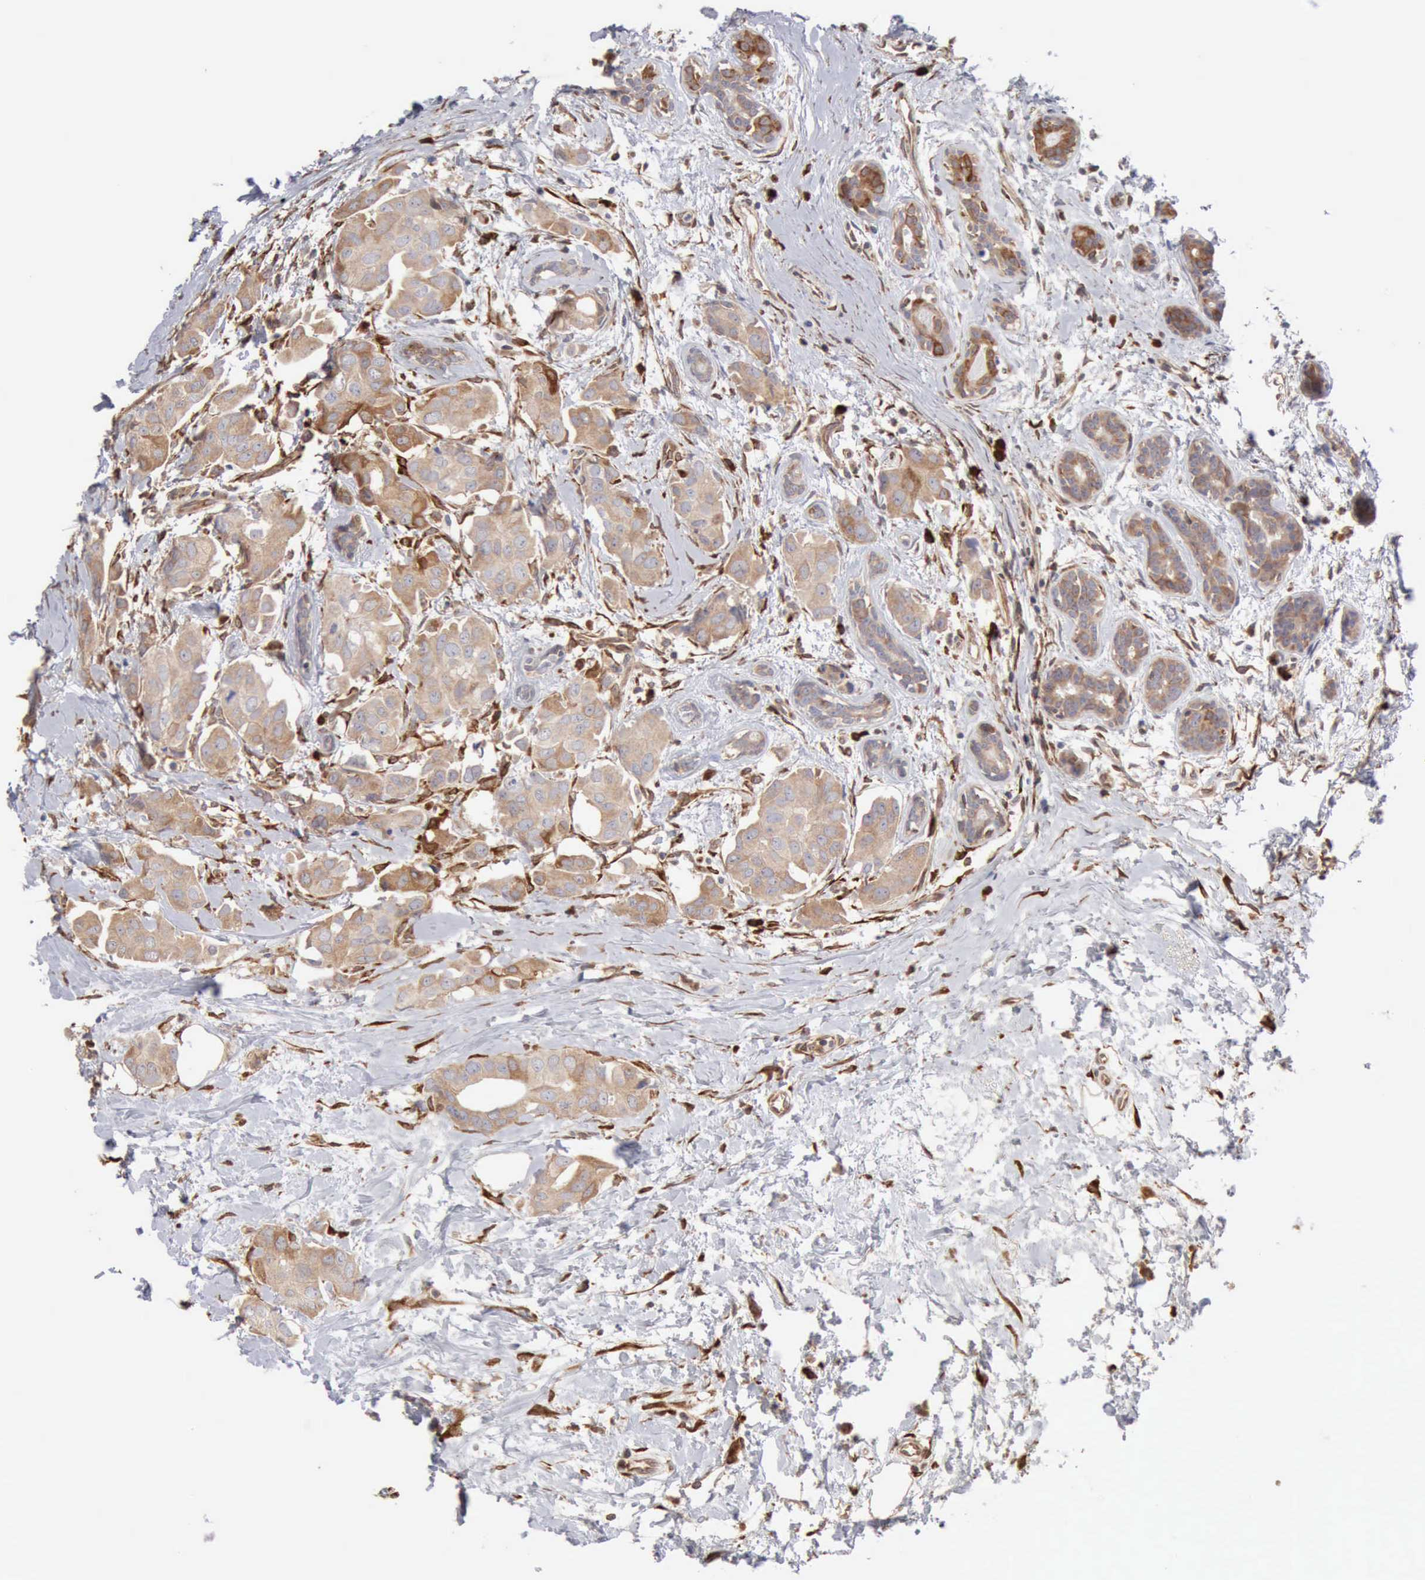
{"staining": {"intensity": "moderate", "quantity": ">75%", "location": "cytoplasmic/membranous"}, "tissue": "breast cancer", "cell_type": "Tumor cells", "image_type": "cancer", "snomed": [{"axis": "morphology", "description": "Duct carcinoma"}, {"axis": "topography", "description": "Breast"}], "caption": "Immunohistochemical staining of intraductal carcinoma (breast) exhibits moderate cytoplasmic/membranous protein positivity in approximately >75% of tumor cells.", "gene": "APOL2", "patient": {"sex": "female", "age": 40}}